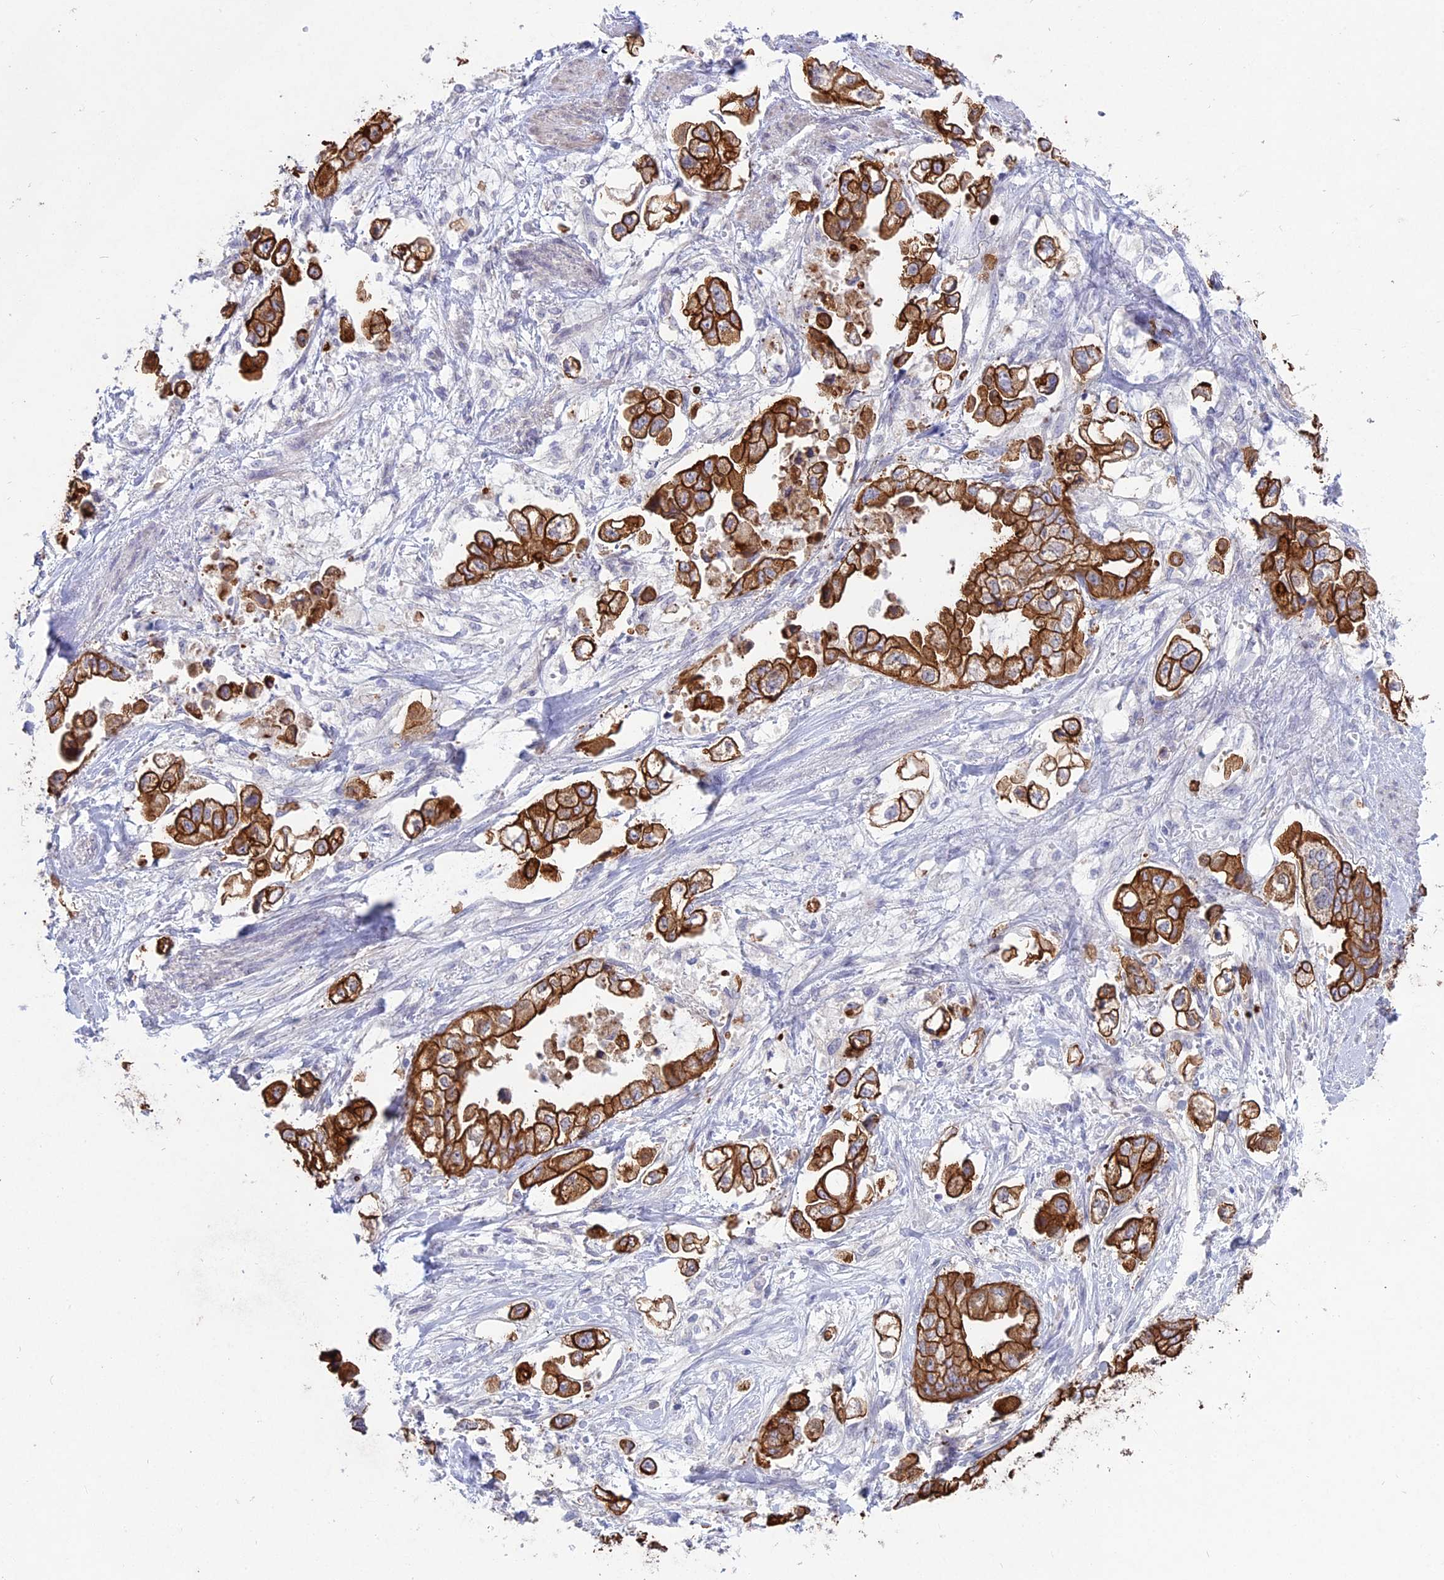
{"staining": {"intensity": "strong", "quantity": ">75%", "location": "cytoplasmic/membranous"}, "tissue": "stomach cancer", "cell_type": "Tumor cells", "image_type": "cancer", "snomed": [{"axis": "morphology", "description": "Adenocarcinoma, NOS"}, {"axis": "topography", "description": "Stomach"}], "caption": "Tumor cells display high levels of strong cytoplasmic/membranous expression in about >75% of cells in stomach adenocarcinoma. (DAB (3,3'-diaminobenzidine) IHC with brightfield microscopy, high magnification).", "gene": "MYO5B", "patient": {"sex": "male", "age": 62}}